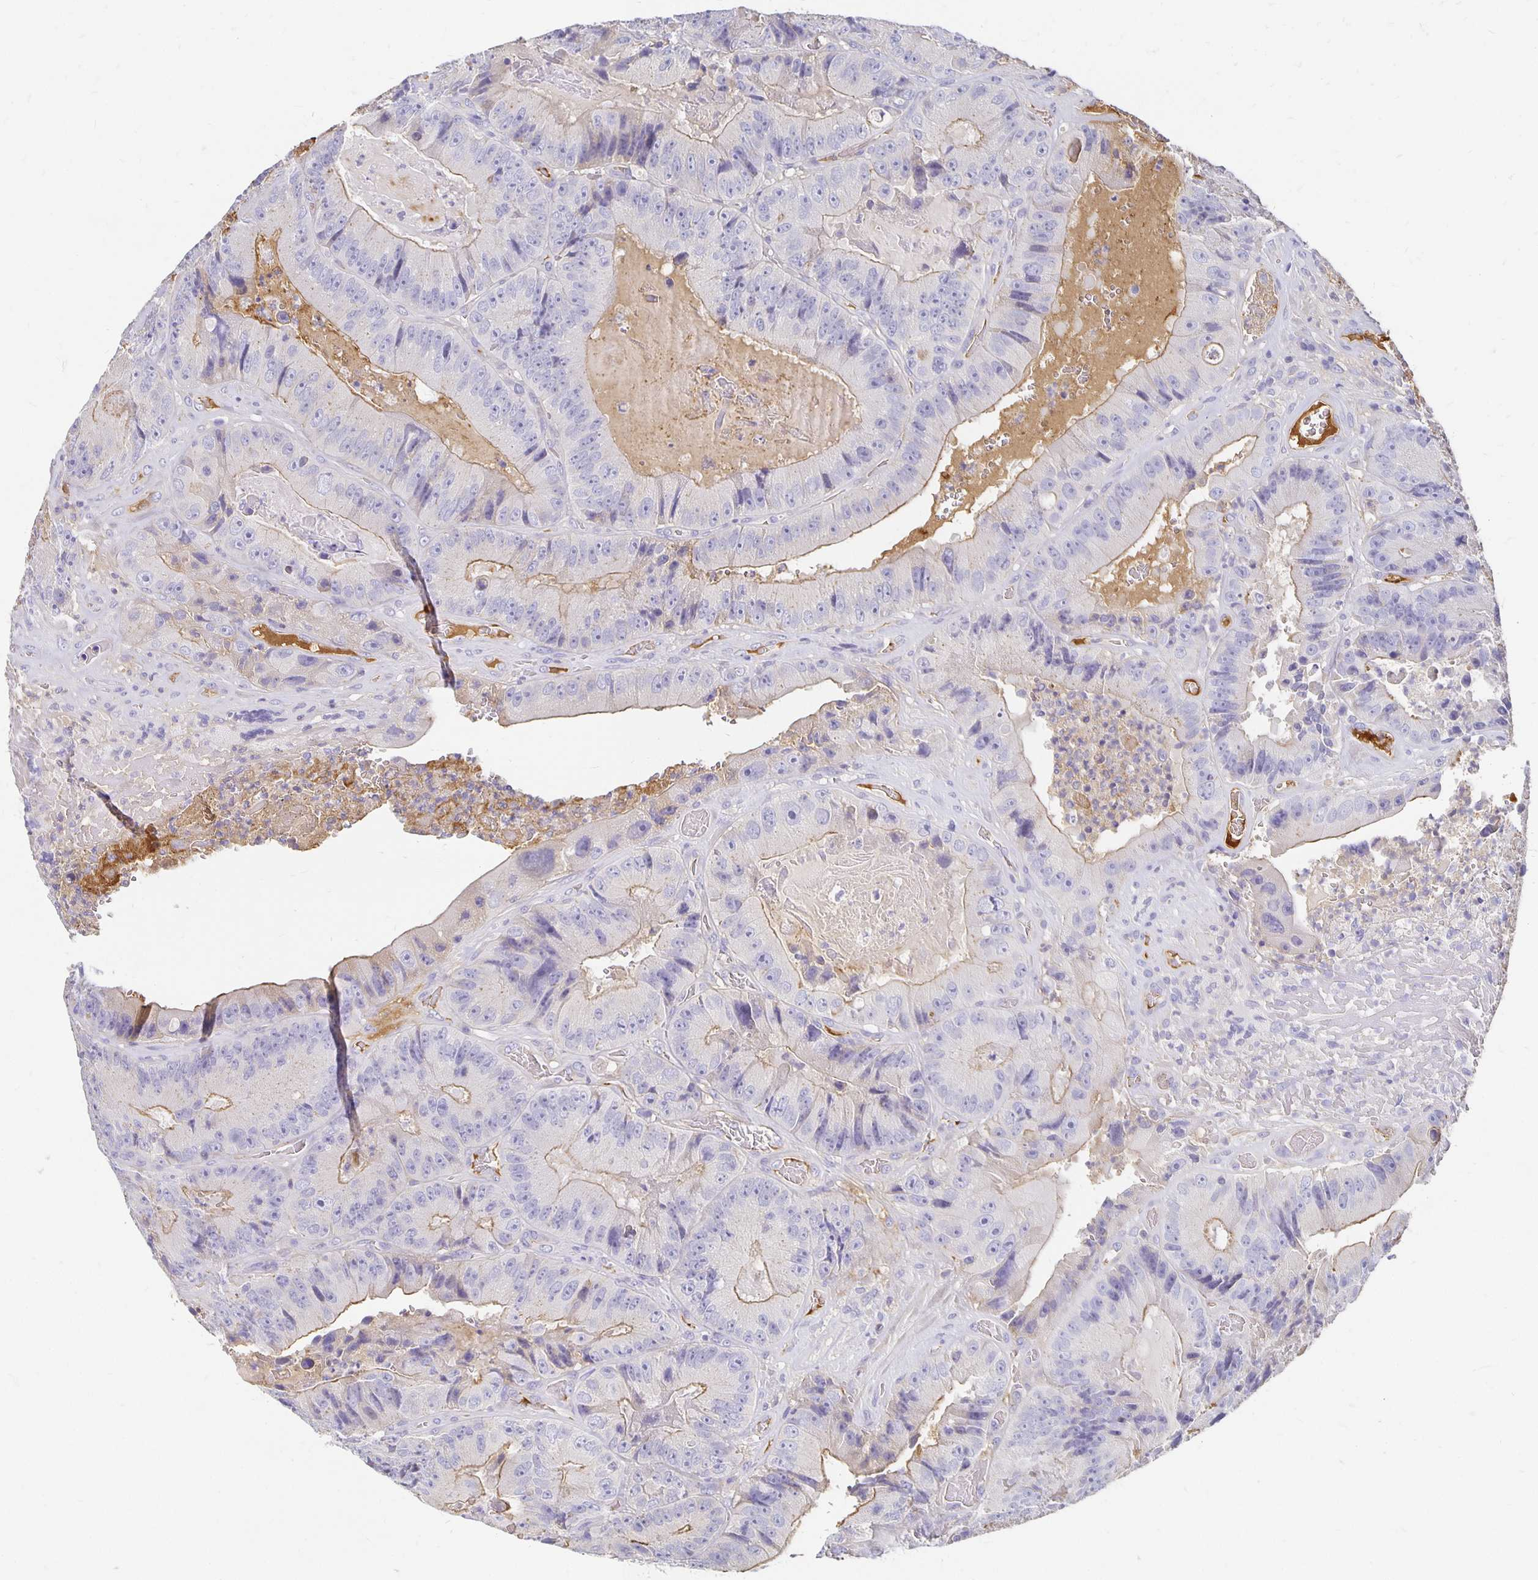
{"staining": {"intensity": "weak", "quantity": "25%-75%", "location": "cytoplasmic/membranous"}, "tissue": "colorectal cancer", "cell_type": "Tumor cells", "image_type": "cancer", "snomed": [{"axis": "morphology", "description": "Adenocarcinoma, NOS"}, {"axis": "topography", "description": "Colon"}], "caption": "Adenocarcinoma (colorectal) stained for a protein (brown) displays weak cytoplasmic/membranous positive positivity in about 25%-75% of tumor cells.", "gene": "APOB", "patient": {"sex": "female", "age": 86}}